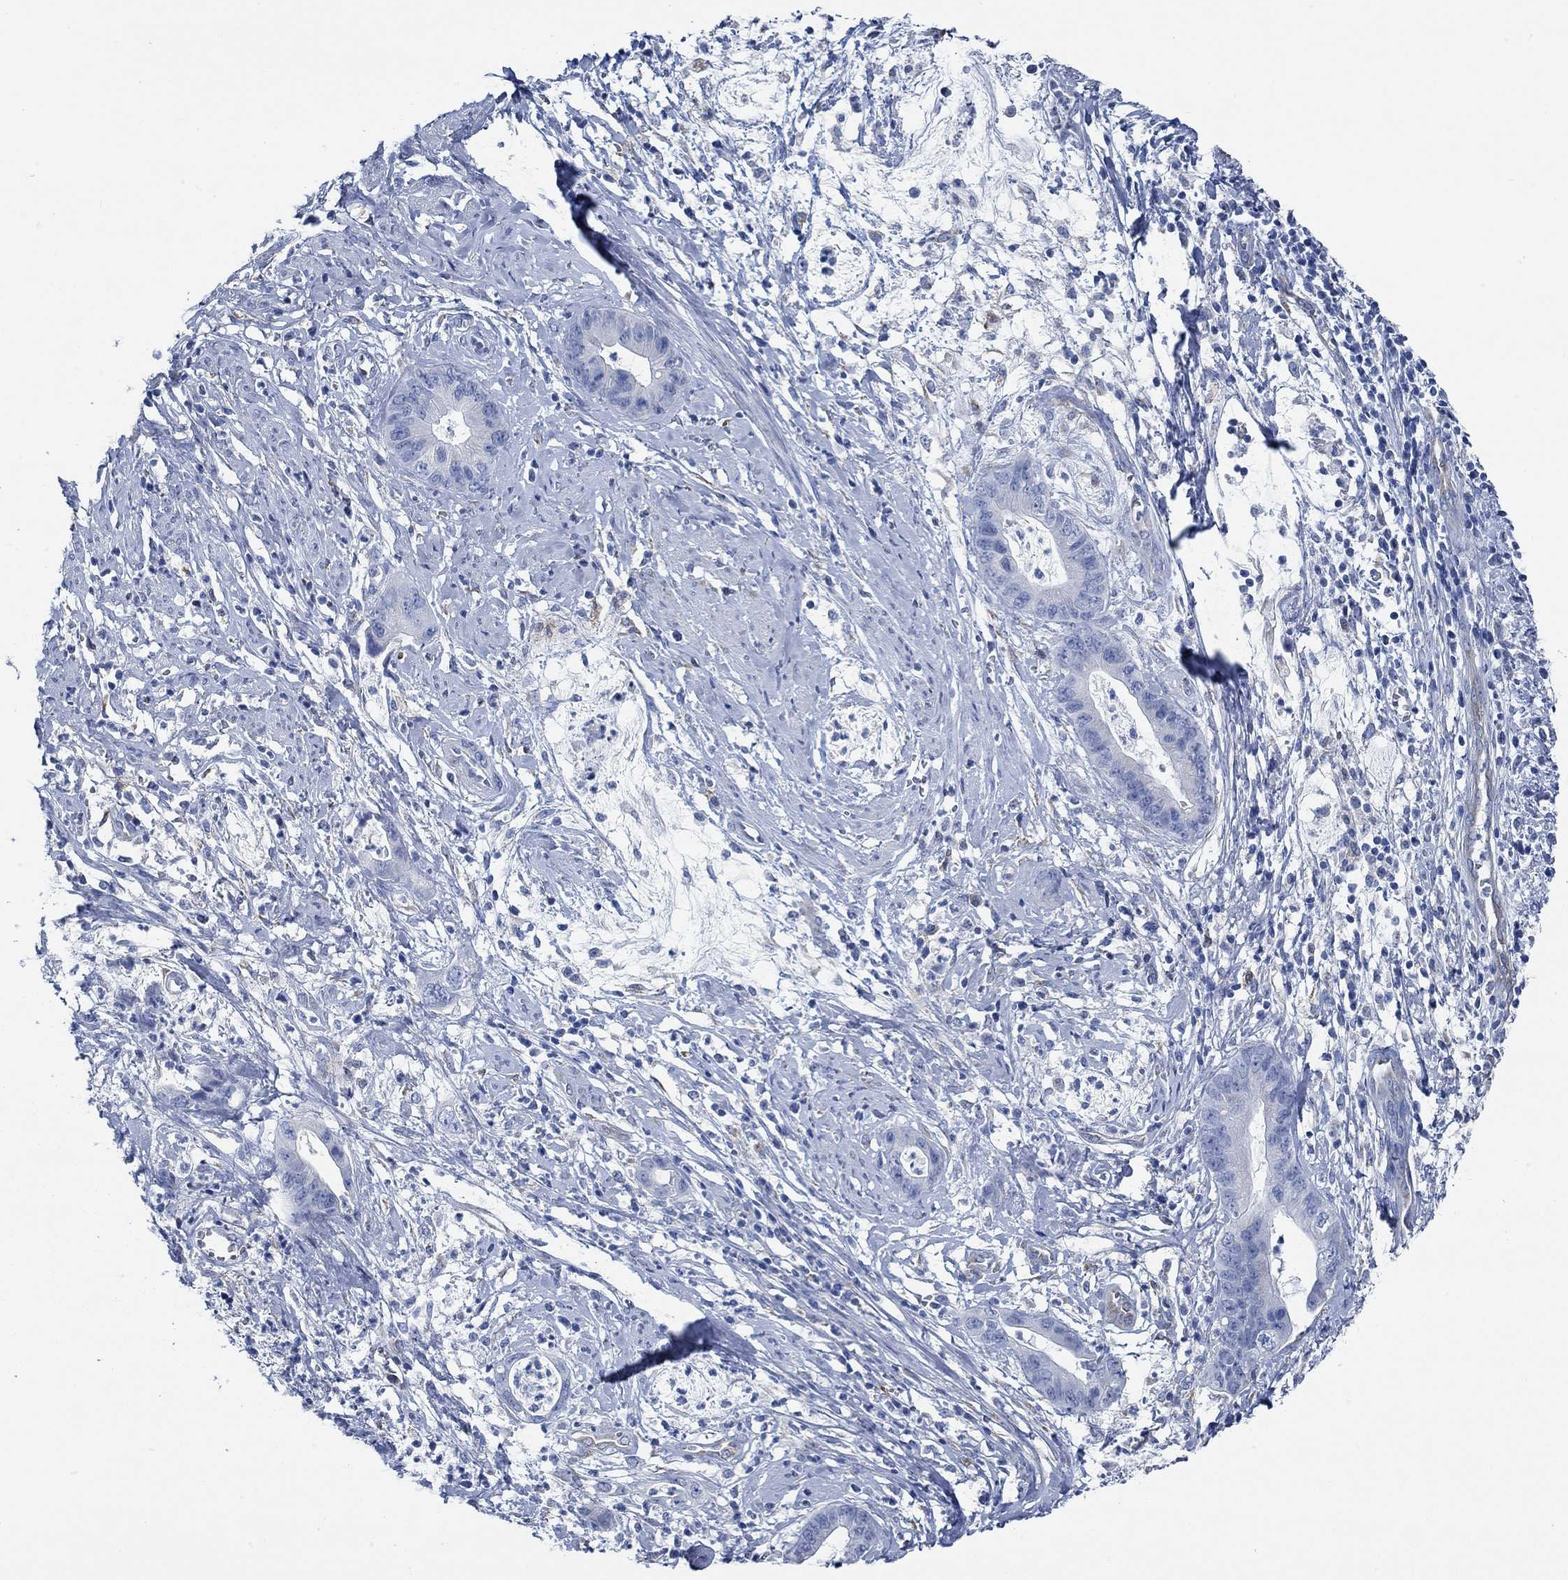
{"staining": {"intensity": "negative", "quantity": "none", "location": "none"}, "tissue": "cervical cancer", "cell_type": "Tumor cells", "image_type": "cancer", "snomed": [{"axis": "morphology", "description": "Adenocarcinoma, NOS"}, {"axis": "topography", "description": "Cervix"}], "caption": "An image of human cervical cancer is negative for staining in tumor cells.", "gene": "HECW2", "patient": {"sex": "female", "age": 44}}